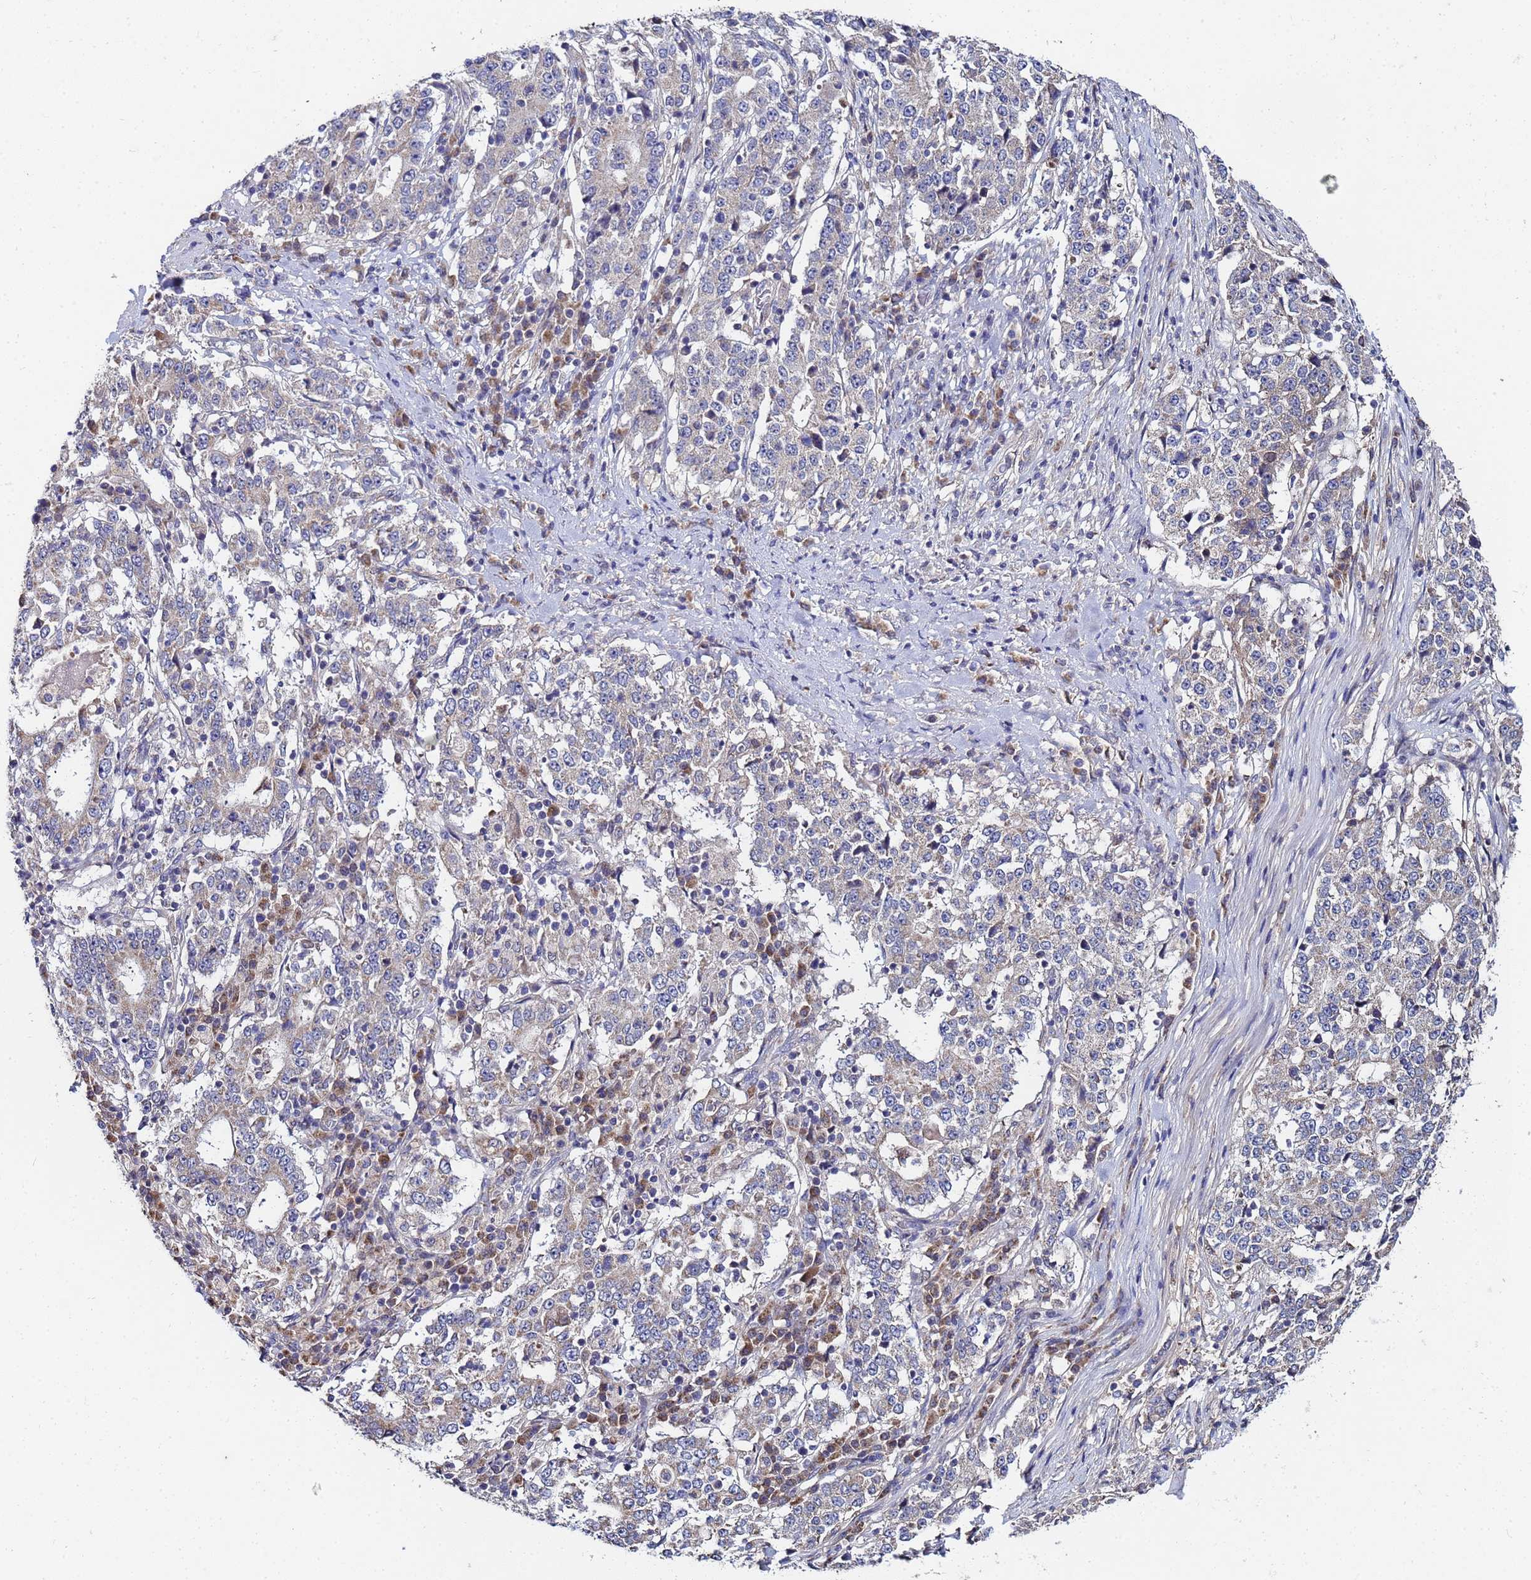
{"staining": {"intensity": "weak", "quantity": "<25%", "location": "cytoplasmic/membranous"}, "tissue": "stomach cancer", "cell_type": "Tumor cells", "image_type": "cancer", "snomed": [{"axis": "morphology", "description": "Adenocarcinoma, NOS"}, {"axis": "topography", "description": "Stomach"}], "caption": "This is an immunohistochemistry micrograph of human stomach cancer (adenocarcinoma). There is no staining in tumor cells.", "gene": "C5orf34", "patient": {"sex": "male", "age": 59}}